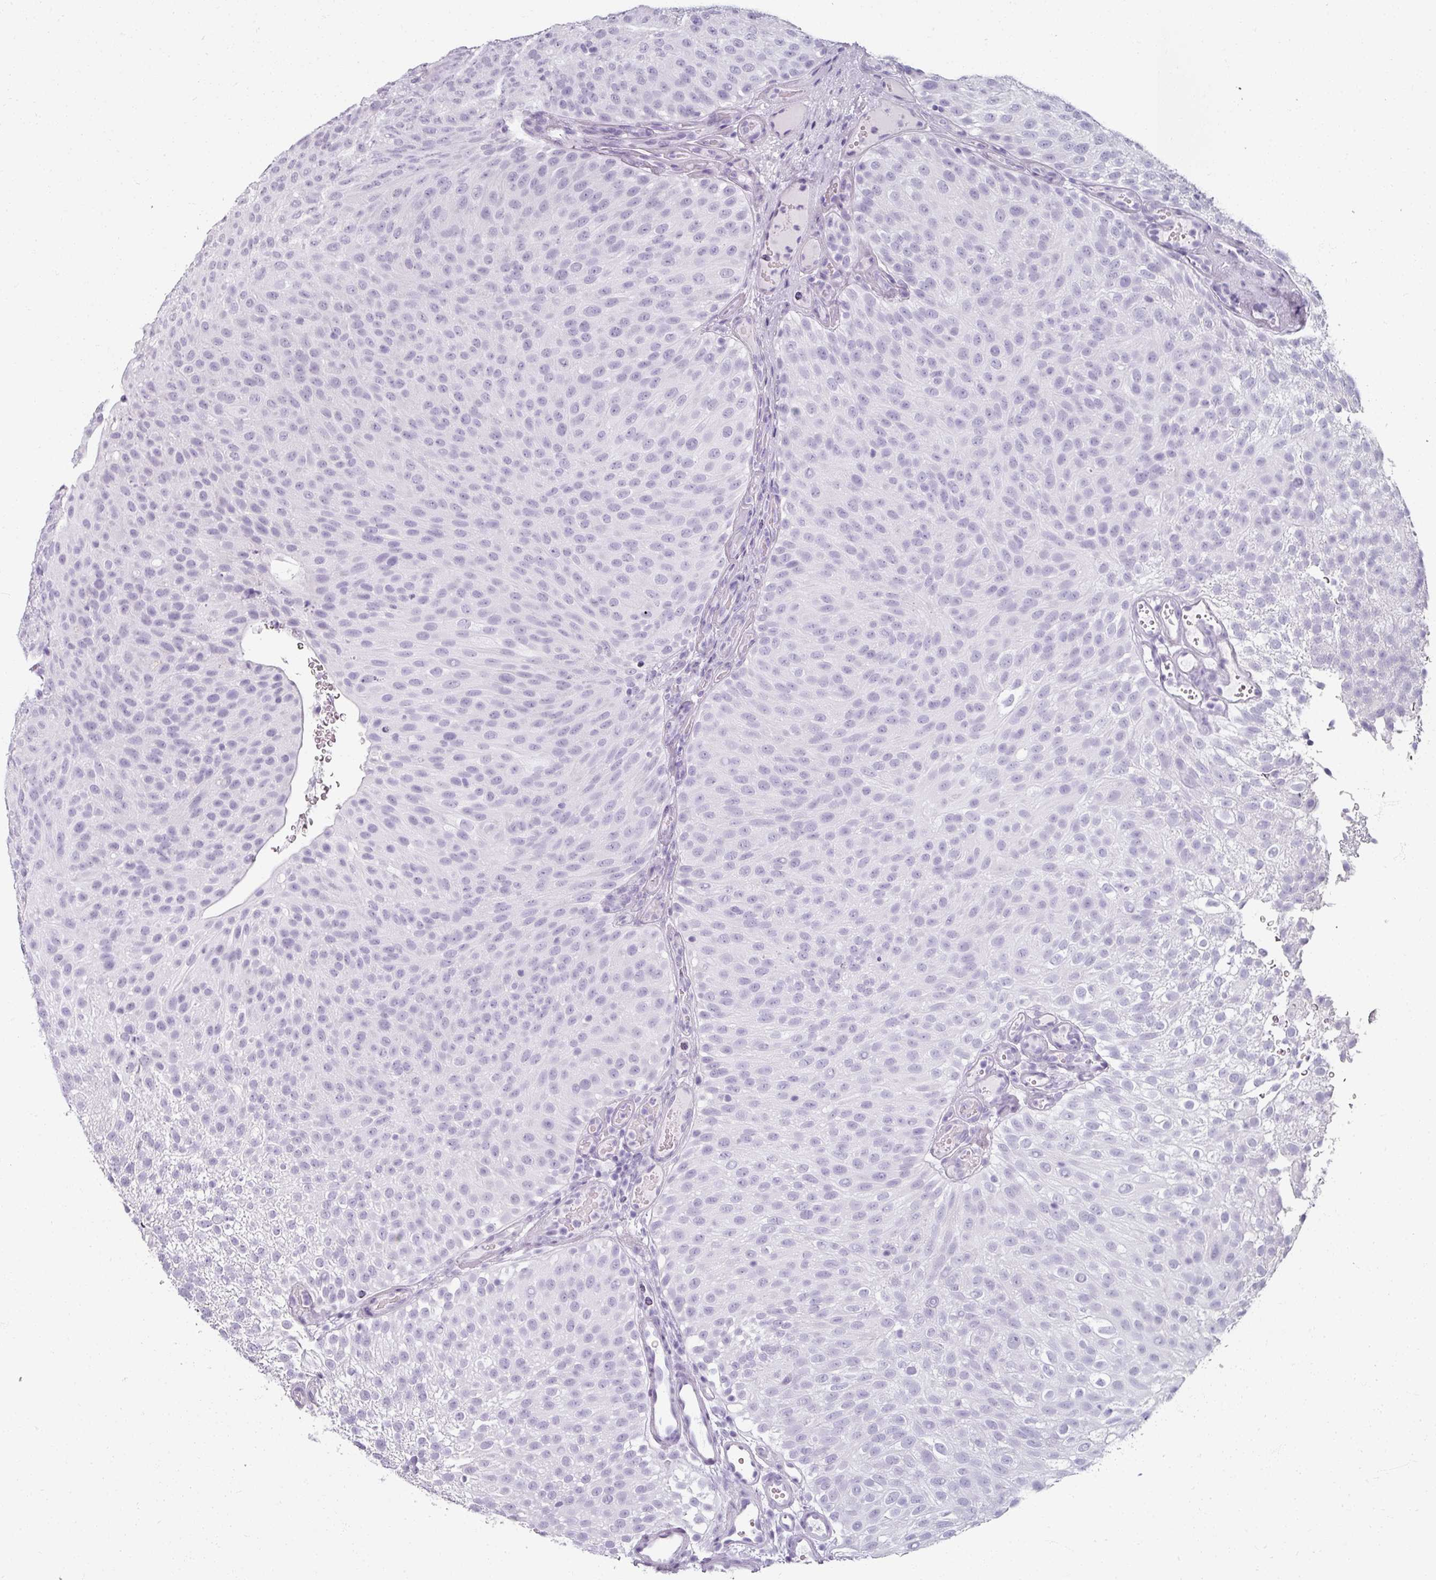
{"staining": {"intensity": "negative", "quantity": "none", "location": "none"}, "tissue": "urothelial cancer", "cell_type": "Tumor cells", "image_type": "cancer", "snomed": [{"axis": "morphology", "description": "Urothelial carcinoma, Low grade"}, {"axis": "topography", "description": "Urinary bladder"}], "caption": "A high-resolution micrograph shows immunohistochemistry staining of urothelial carcinoma (low-grade), which exhibits no significant staining in tumor cells.", "gene": "REG3G", "patient": {"sex": "male", "age": 78}}